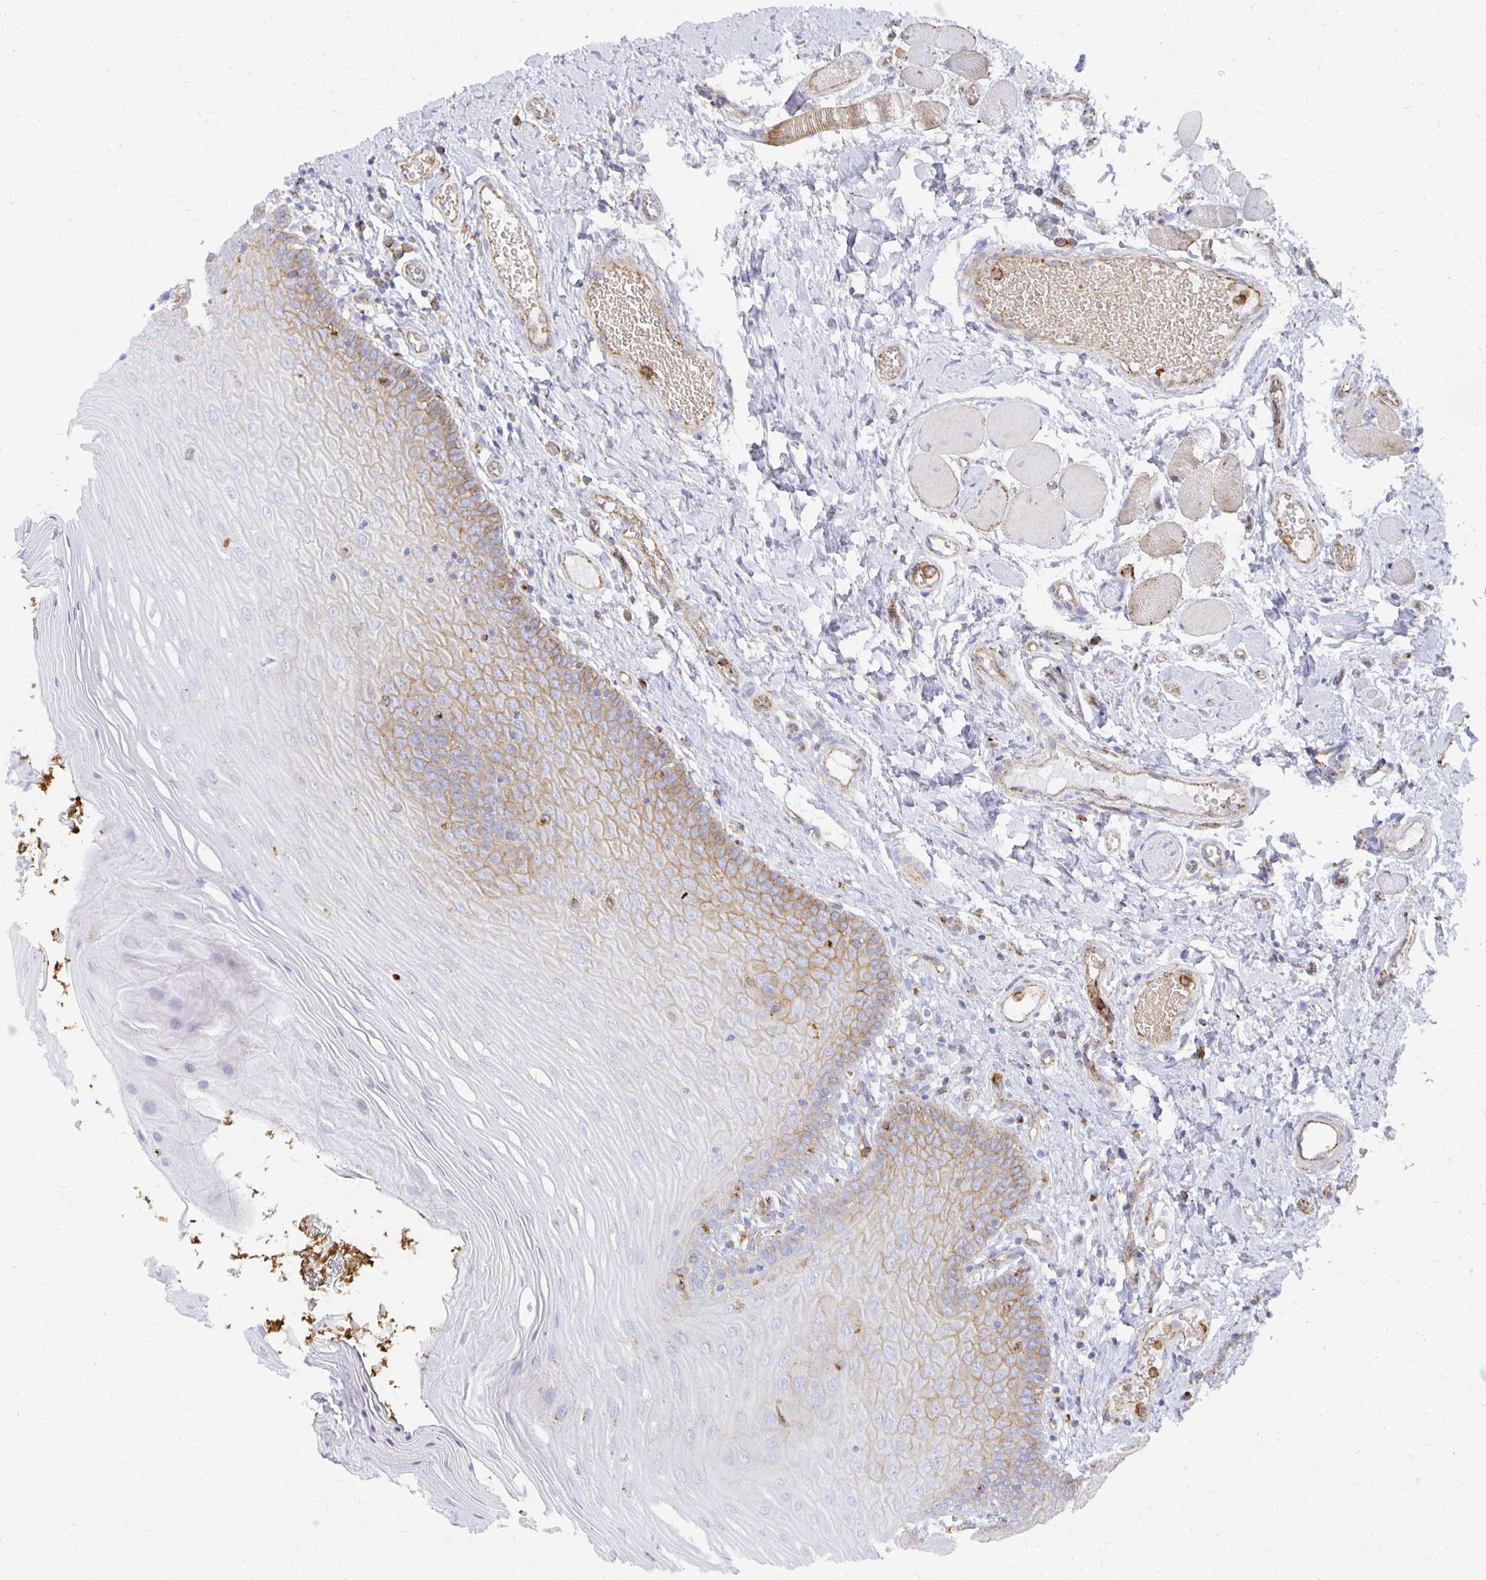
{"staining": {"intensity": "moderate", "quantity": "25%-75%", "location": "cytoplasmic/membranous"}, "tissue": "oral mucosa", "cell_type": "Squamous epithelial cells", "image_type": "normal", "snomed": [{"axis": "morphology", "description": "Normal tissue, NOS"}, {"axis": "topography", "description": "Oral tissue"}, {"axis": "topography", "description": "Tounge, NOS"}], "caption": "A photomicrograph of oral mucosa stained for a protein demonstrates moderate cytoplasmic/membranous brown staining in squamous epithelial cells.", "gene": "TAAR1", "patient": {"sex": "female", "age": 58}}